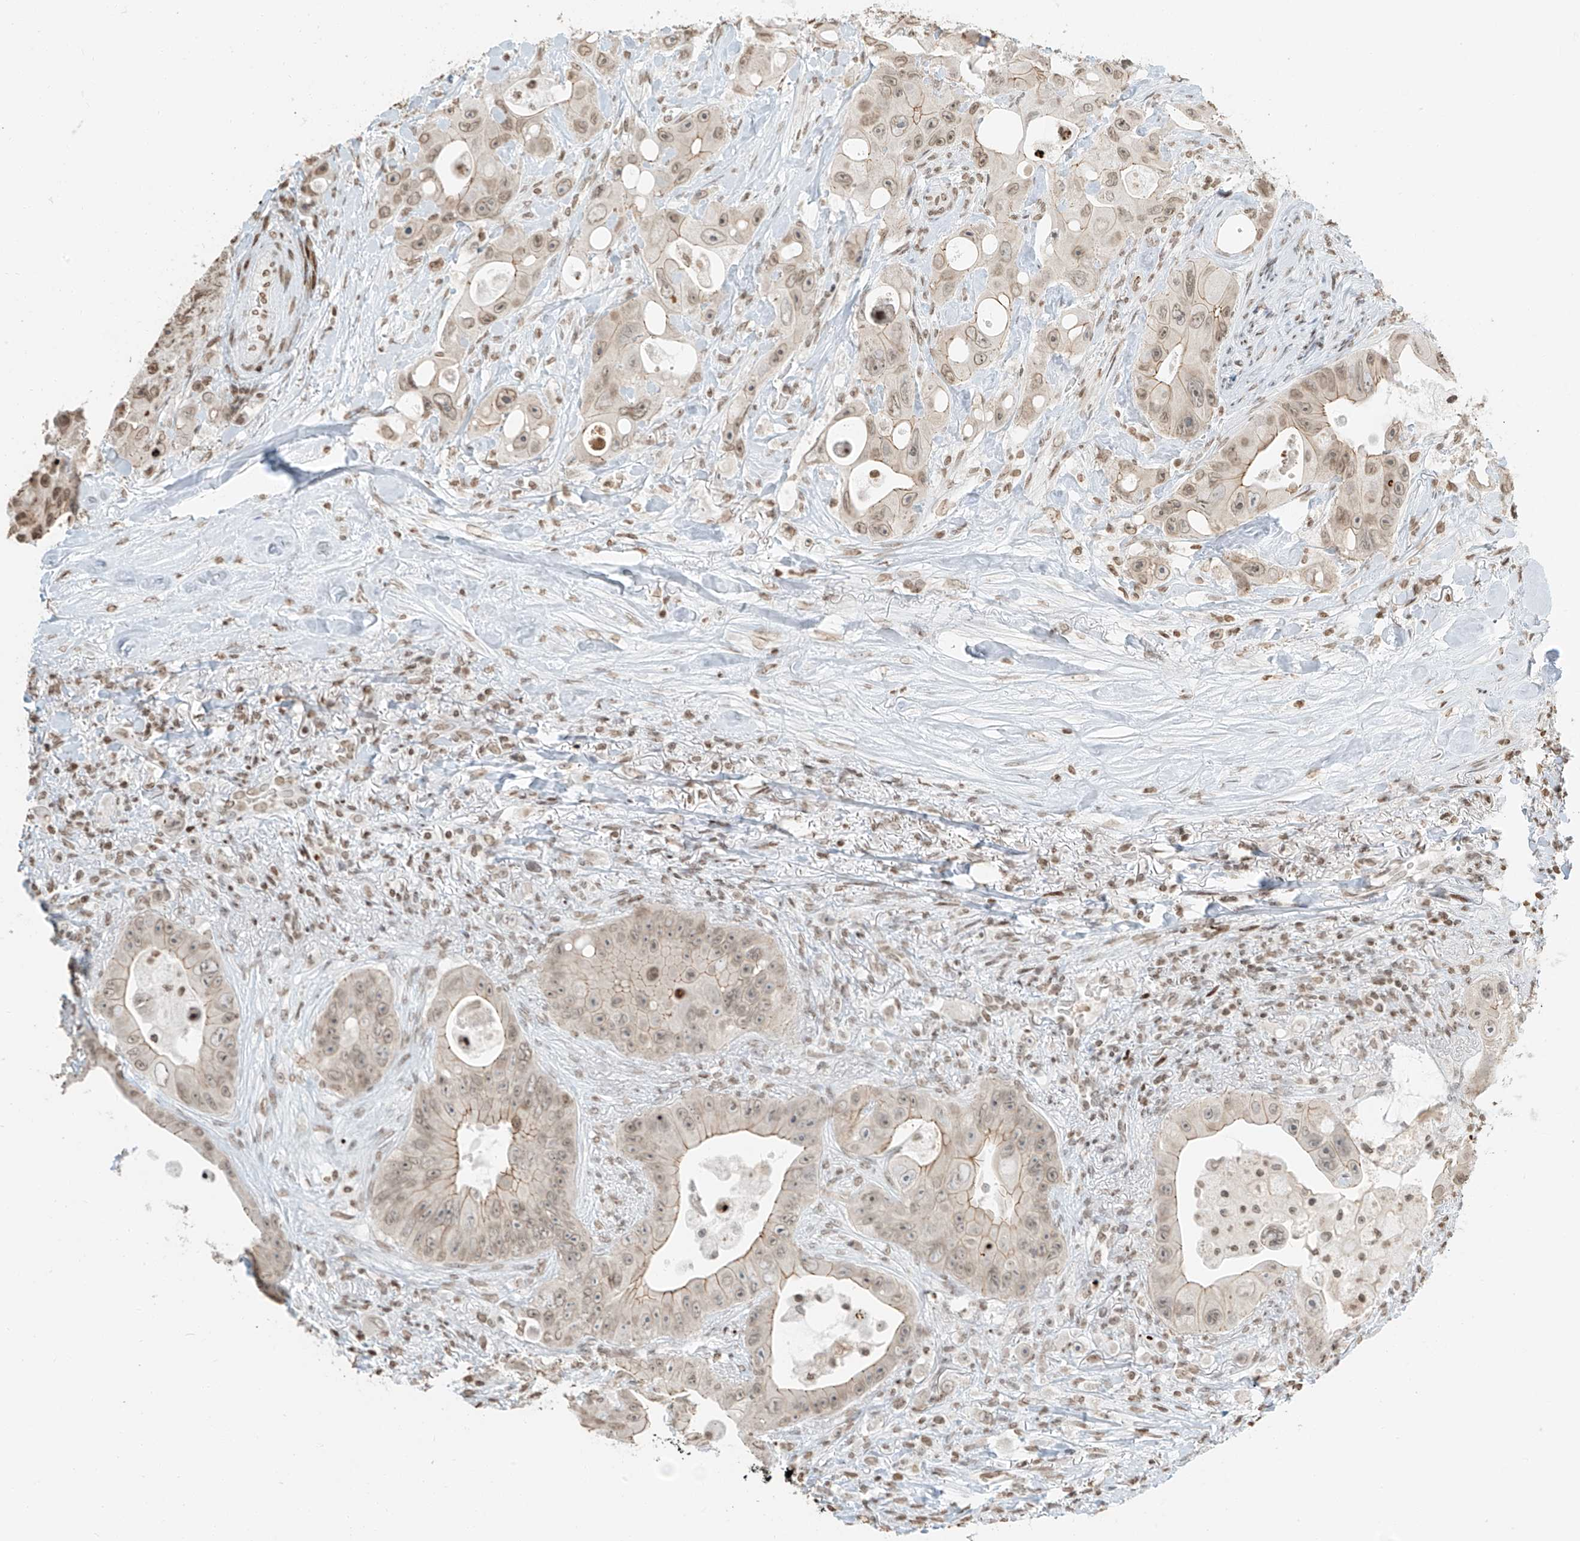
{"staining": {"intensity": "weak", "quantity": ">75%", "location": "cytoplasmic/membranous,nuclear"}, "tissue": "colorectal cancer", "cell_type": "Tumor cells", "image_type": "cancer", "snomed": [{"axis": "morphology", "description": "Adenocarcinoma, NOS"}, {"axis": "topography", "description": "Colon"}], "caption": "Protein staining of colorectal cancer (adenocarcinoma) tissue exhibits weak cytoplasmic/membranous and nuclear expression in about >75% of tumor cells. (Brightfield microscopy of DAB IHC at high magnification).", "gene": "C17orf58", "patient": {"sex": "female", "age": 46}}